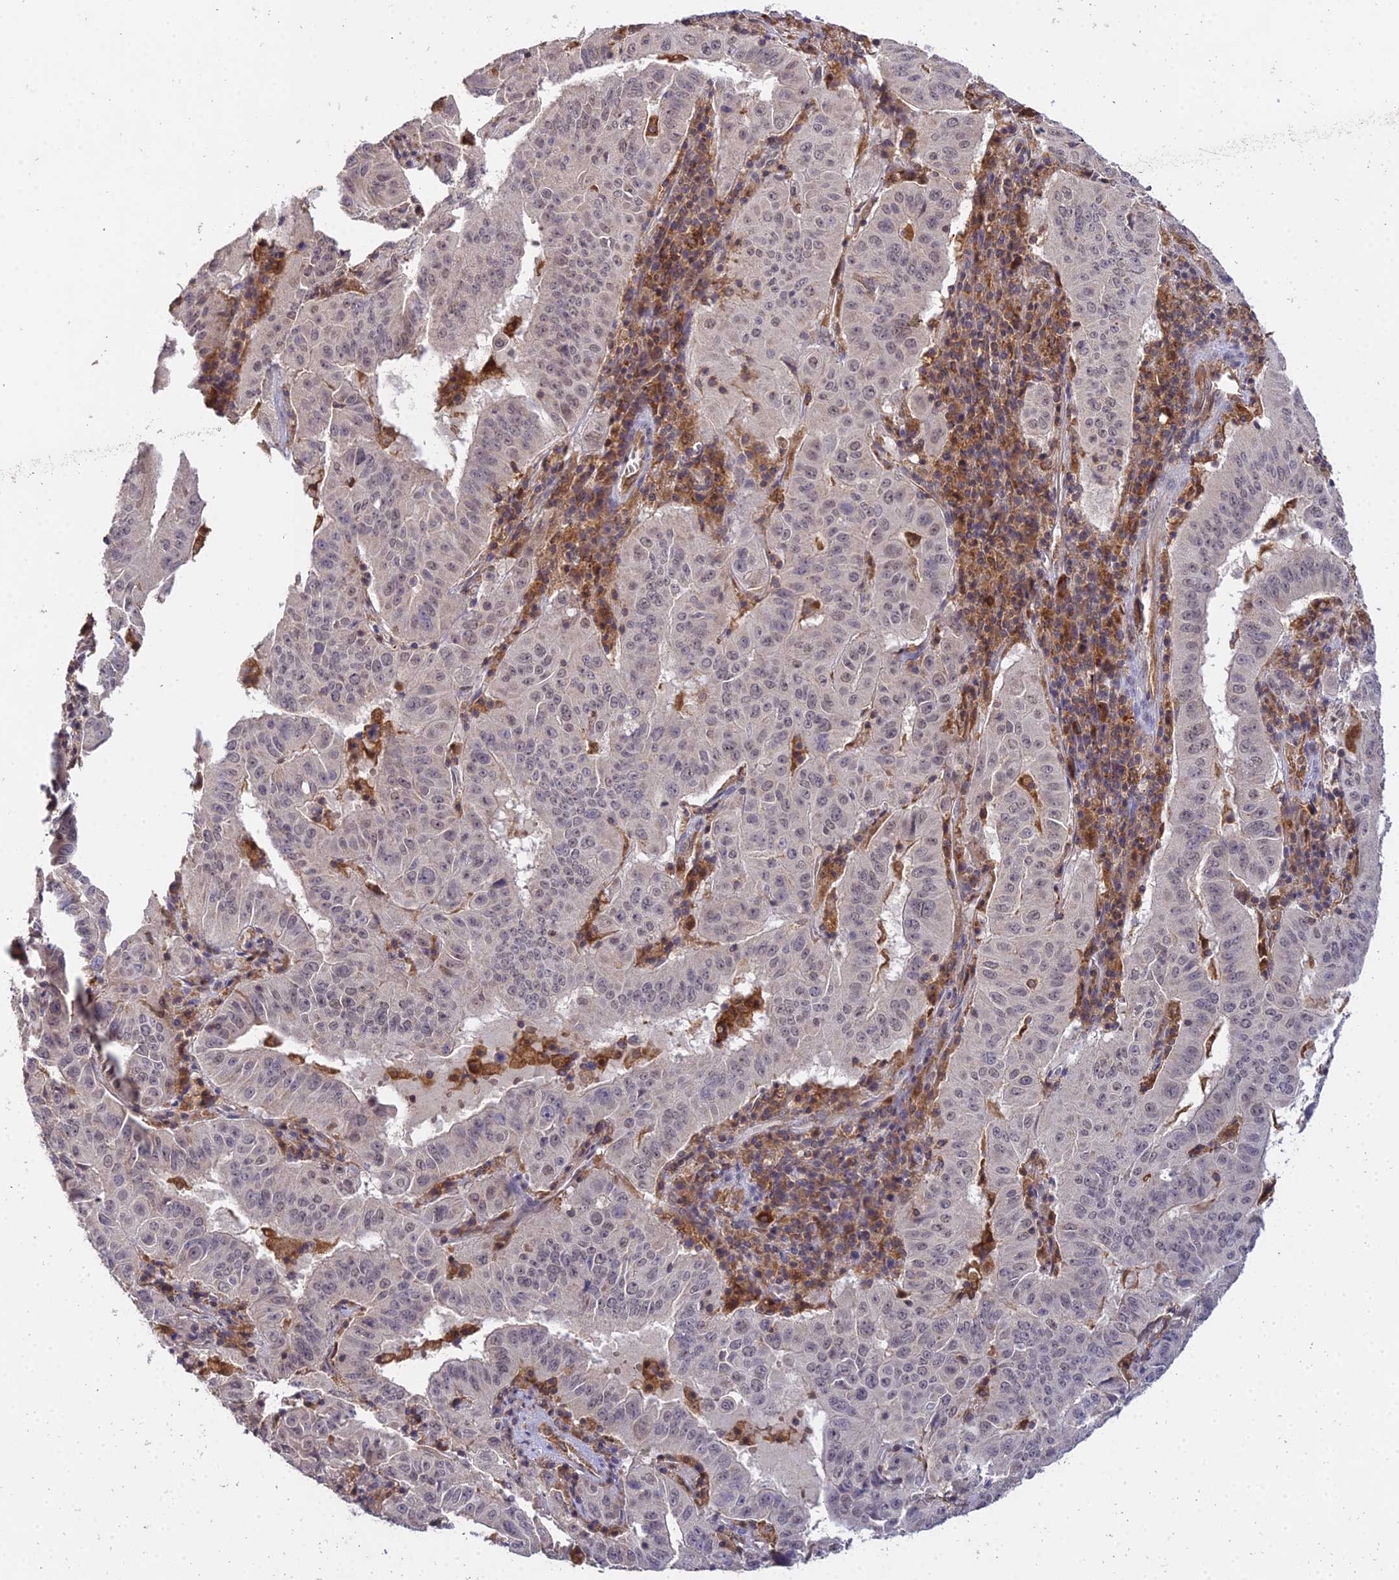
{"staining": {"intensity": "weak", "quantity": "25%-75%", "location": "nuclear"}, "tissue": "pancreatic cancer", "cell_type": "Tumor cells", "image_type": "cancer", "snomed": [{"axis": "morphology", "description": "Adenocarcinoma, NOS"}, {"axis": "topography", "description": "Pancreas"}], "caption": "IHC photomicrograph of human pancreatic cancer (adenocarcinoma) stained for a protein (brown), which shows low levels of weak nuclear expression in approximately 25%-75% of tumor cells.", "gene": "TPRX1", "patient": {"sex": "male", "age": 63}}